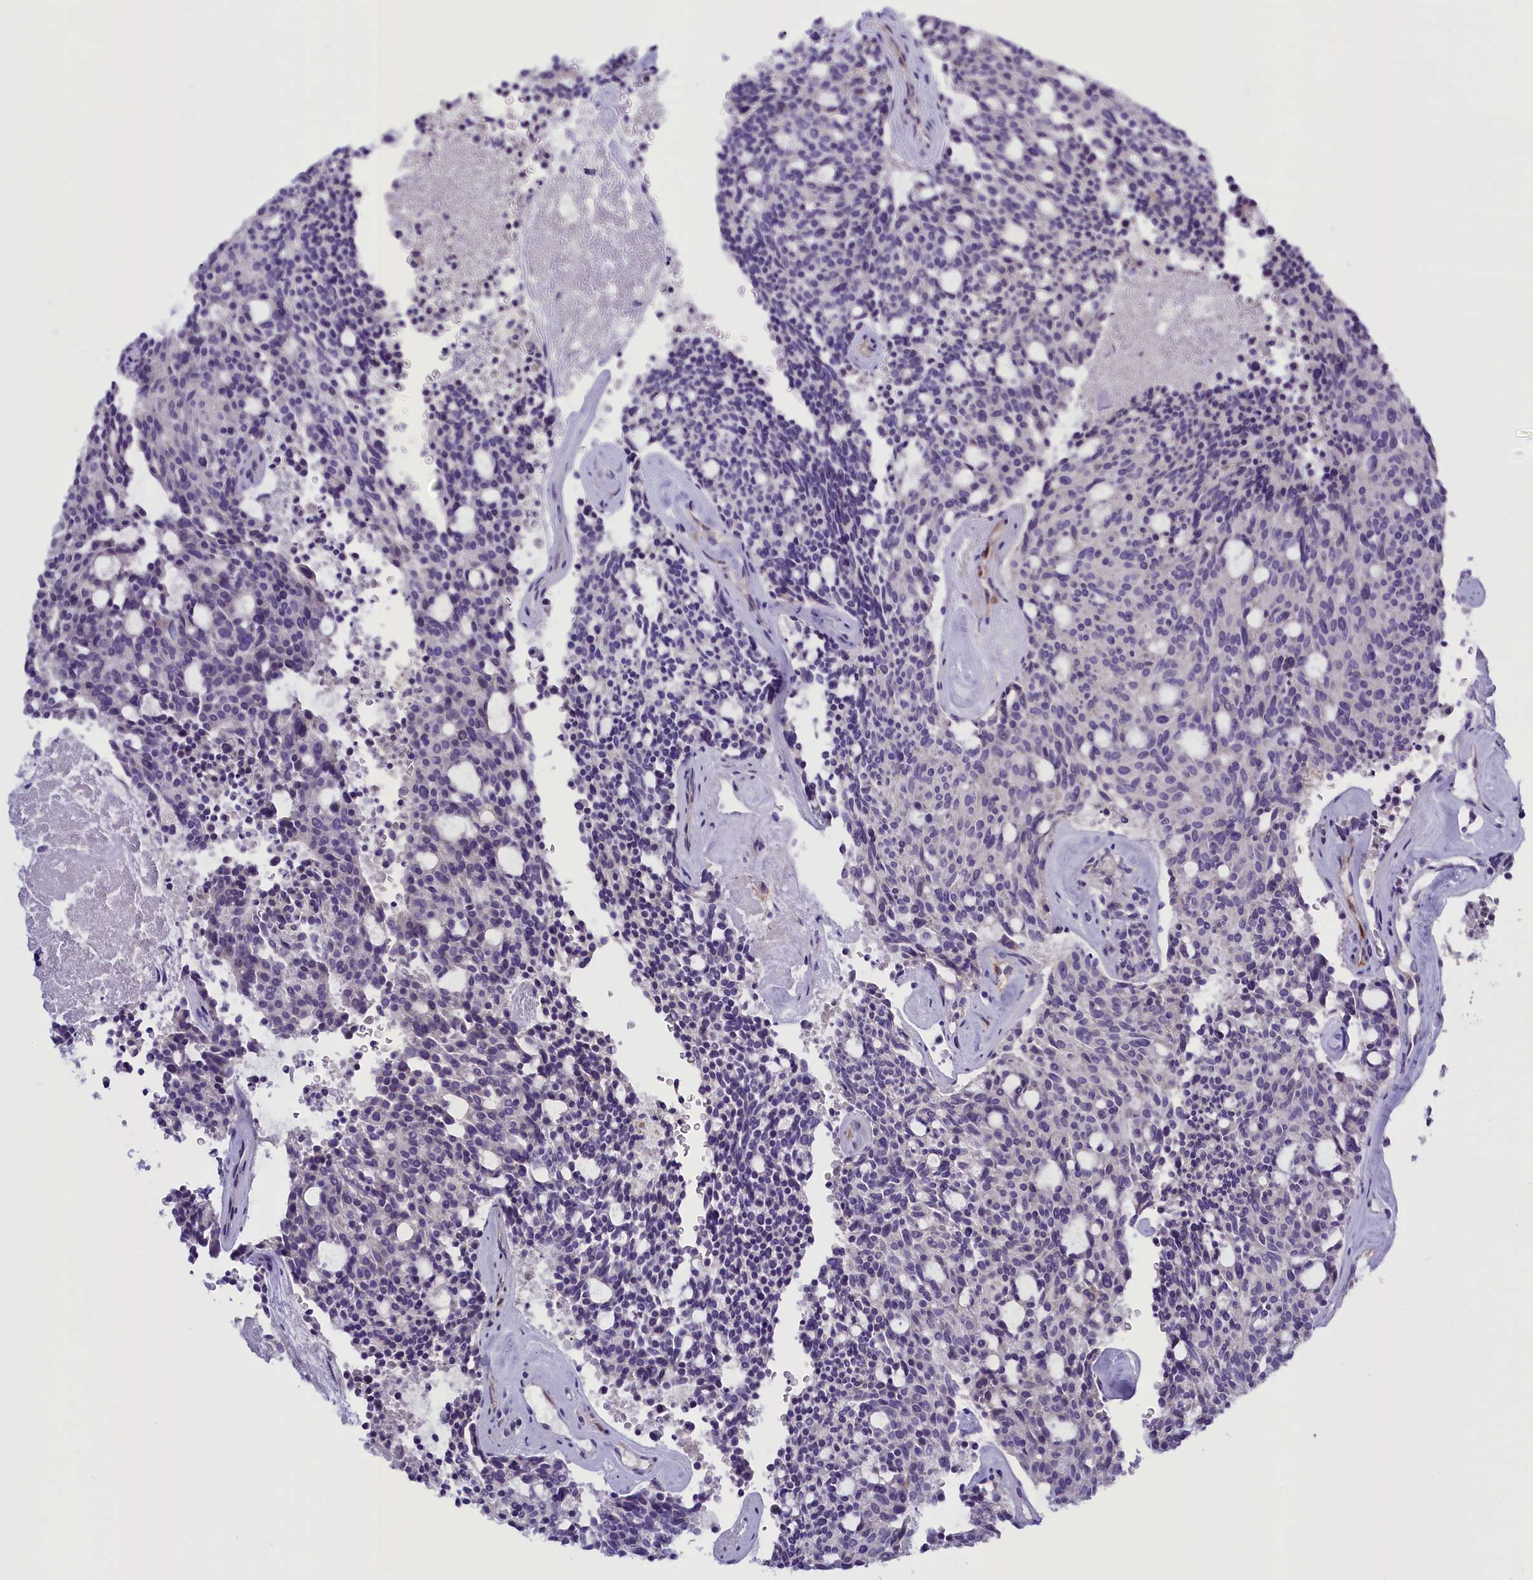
{"staining": {"intensity": "negative", "quantity": "none", "location": "none"}, "tissue": "carcinoid", "cell_type": "Tumor cells", "image_type": "cancer", "snomed": [{"axis": "morphology", "description": "Carcinoid, malignant, NOS"}, {"axis": "topography", "description": "Pancreas"}], "caption": "This image is of carcinoid stained with immunohistochemistry to label a protein in brown with the nuclei are counter-stained blue. There is no positivity in tumor cells.", "gene": "RTTN", "patient": {"sex": "female", "age": 54}}